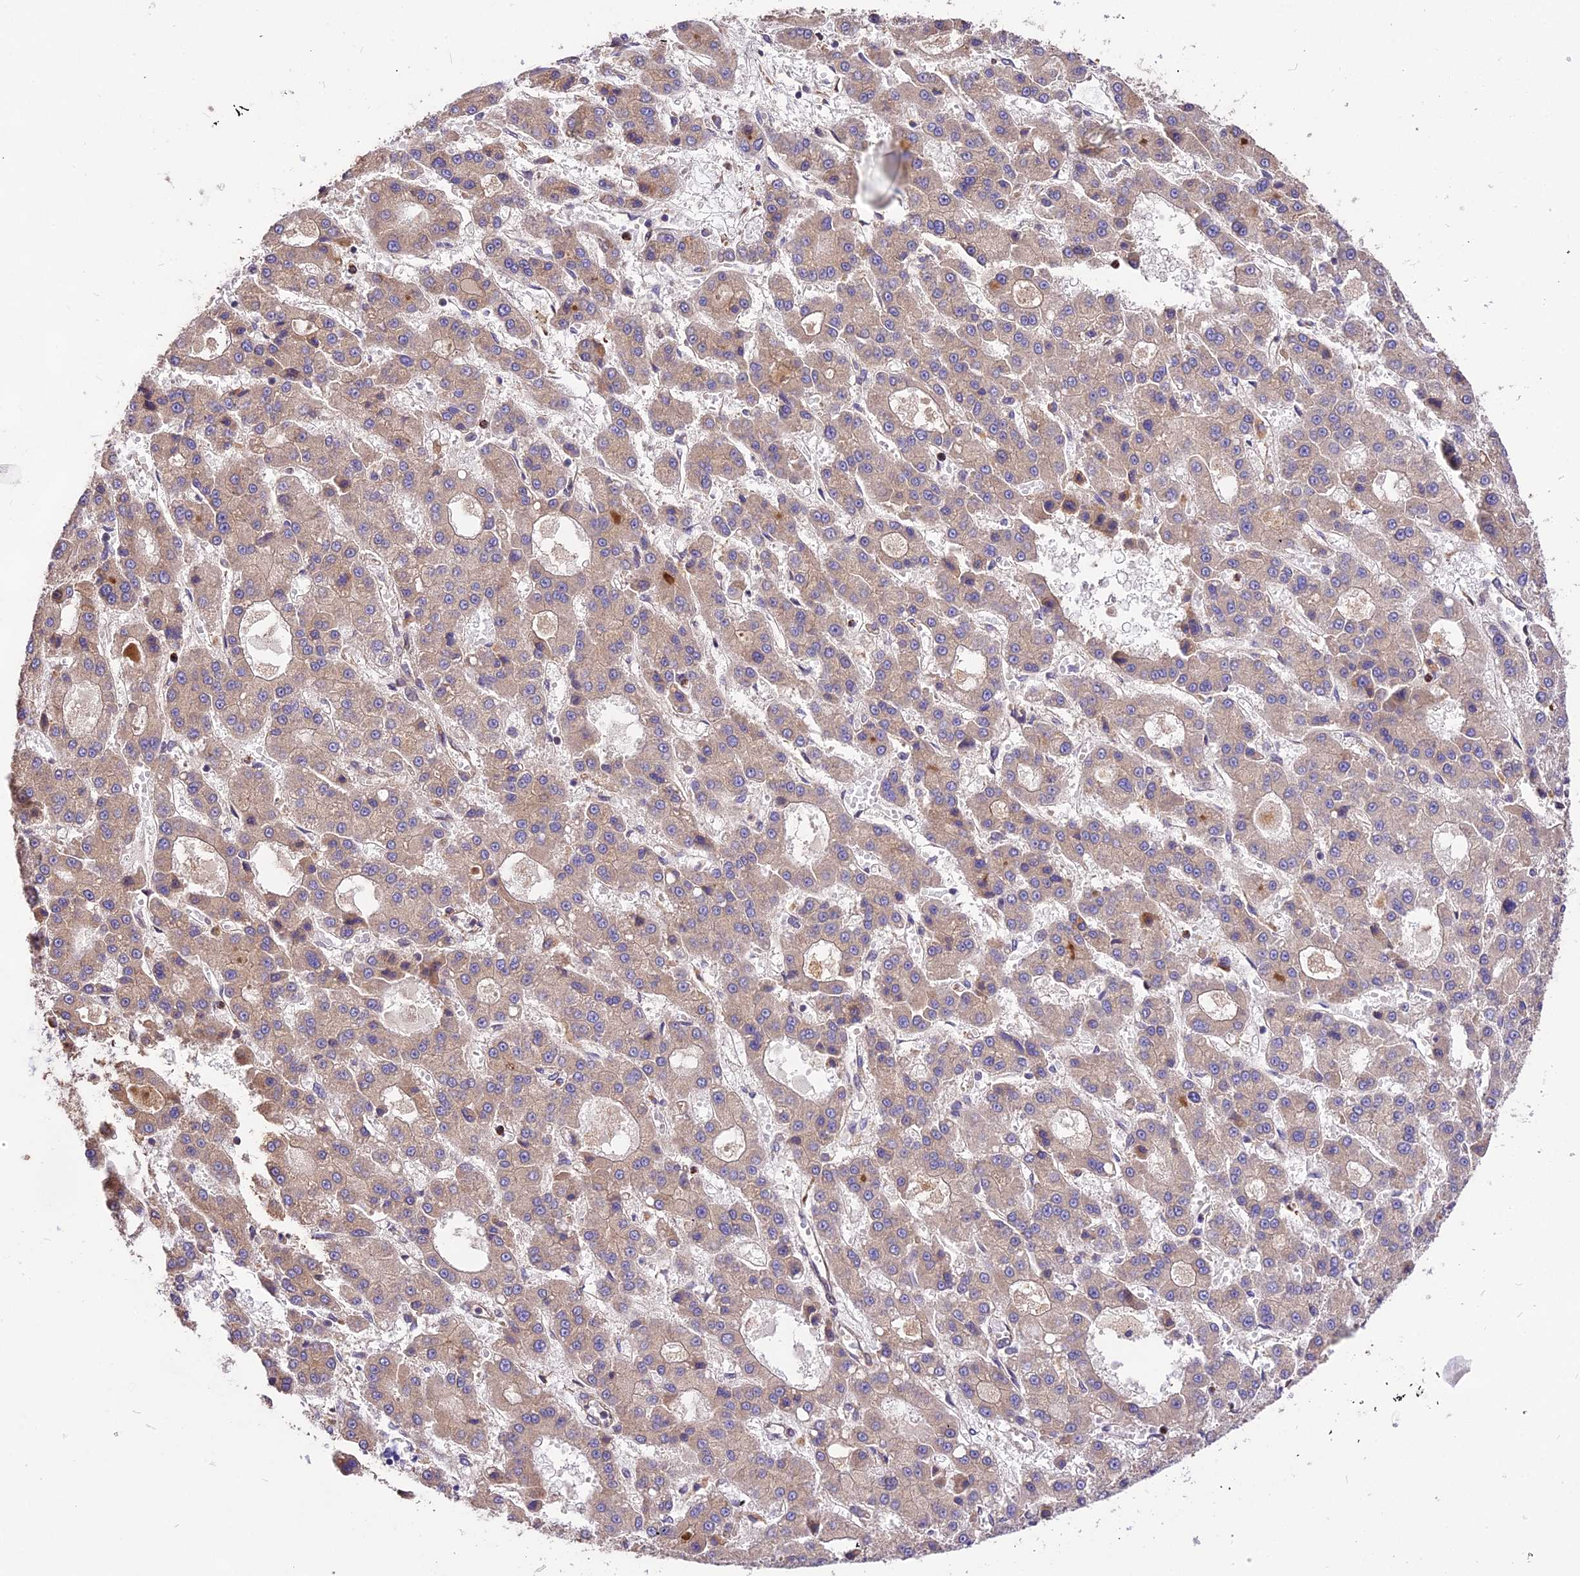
{"staining": {"intensity": "weak", "quantity": ">75%", "location": "cytoplasmic/membranous"}, "tissue": "liver cancer", "cell_type": "Tumor cells", "image_type": "cancer", "snomed": [{"axis": "morphology", "description": "Carcinoma, Hepatocellular, NOS"}, {"axis": "topography", "description": "Liver"}], "caption": "Immunohistochemistry staining of liver cancer, which demonstrates low levels of weak cytoplasmic/membranous positivity in about >75% of tumor cells indicating weak cytoplasmic/membranous protein expression. The staining was performed using DAB (brown) for protein detection and nuclei were counterstained in hematoxylin (blue).", "gene": "ROCK1", "patient": {"sex": "male", "age": 70}}